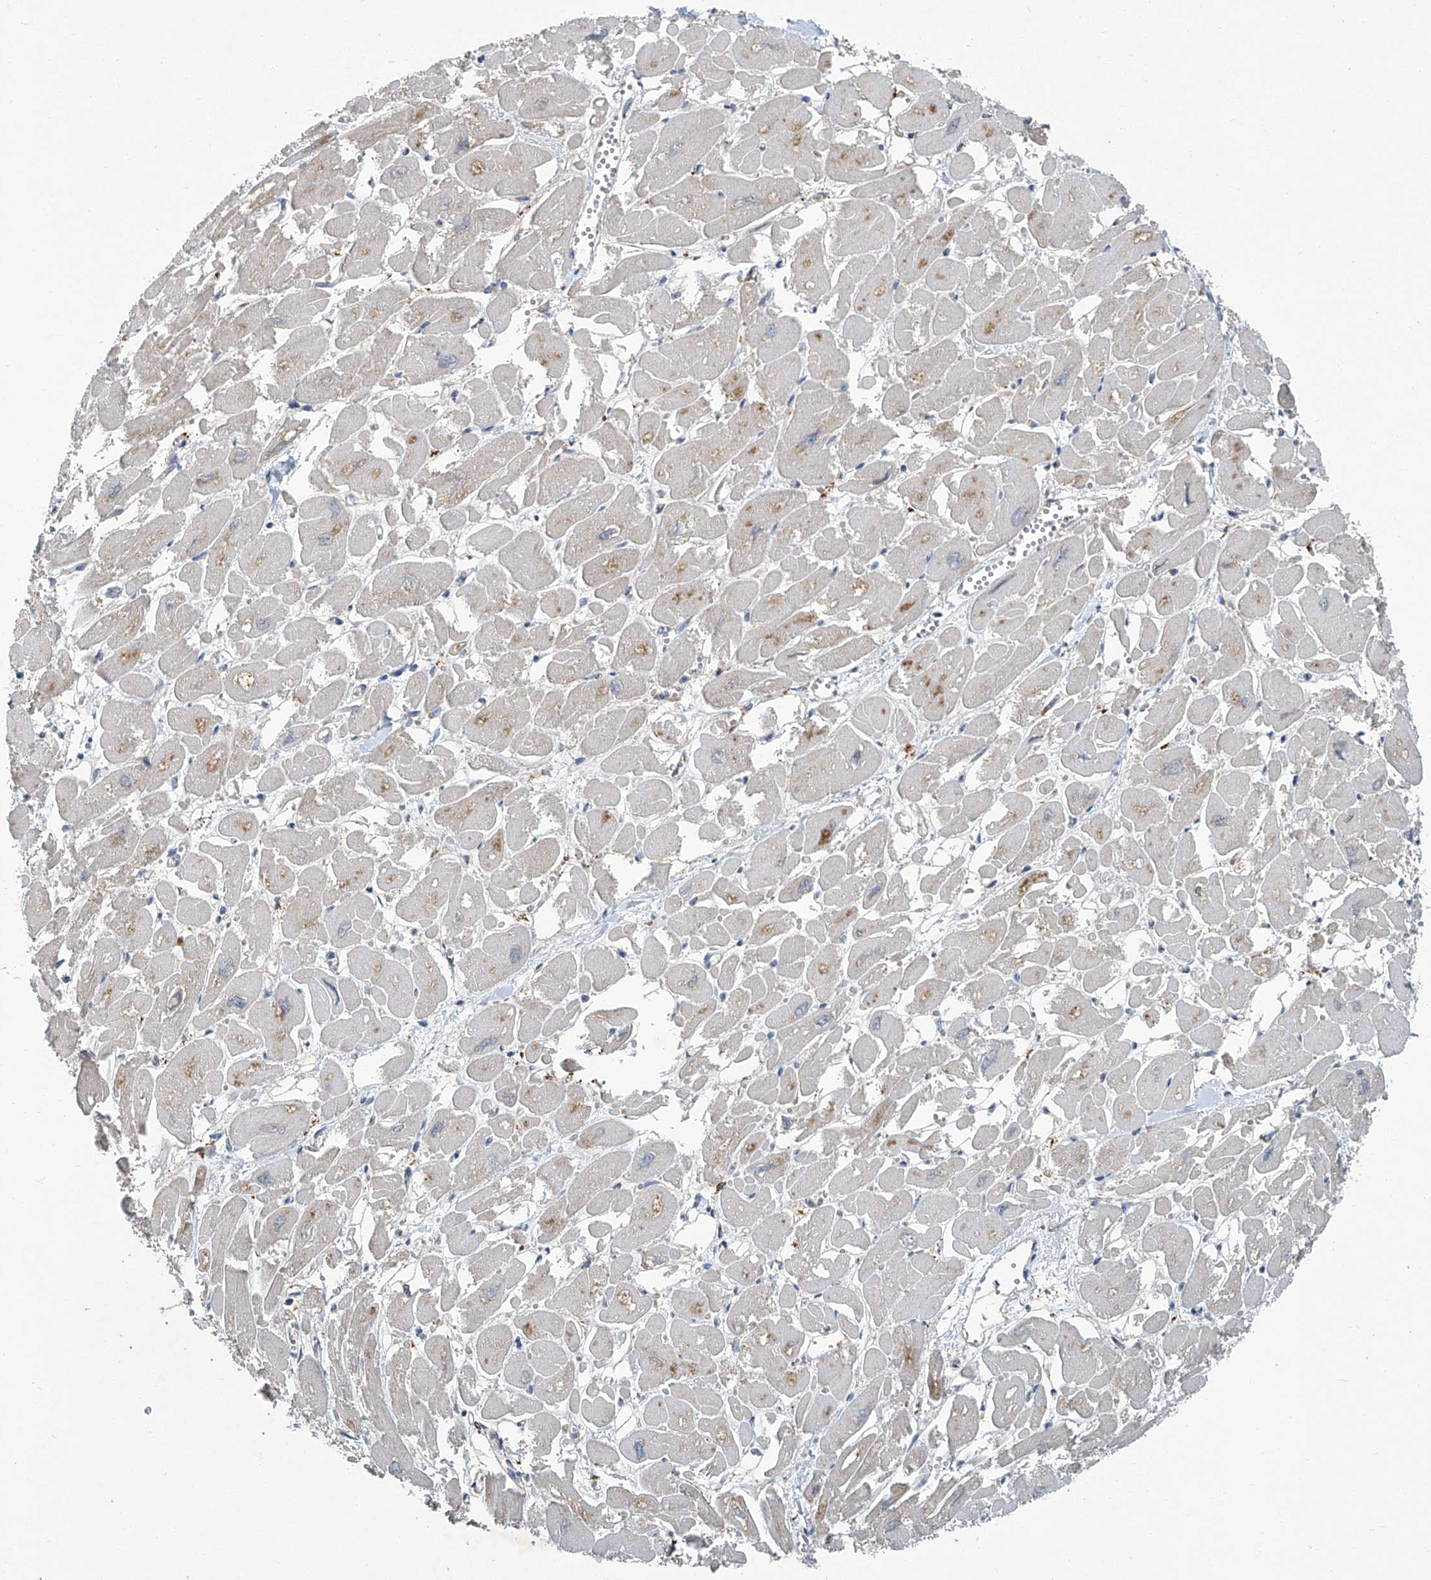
{"staining": {"intensity": "moderate", "quantity": "<25%", "location": "cytoplasmic/membranous"}, "tissue": "heart muscle", "cell_type": "Cardiomyocytes", "image_type": "normal", "snomed": [{"axis": "morphology", "description": "Normal tissue, NOS"}, {"axis": "topography", "description": "Heart"}], "caption": "IHC of unremarkable heart muscle shows low levels of moderate cytoplasmic/membranous staining in approximately <25% of cardiomyocytes.", "gene": "FAM167A", "patient": {"sex": "male", "age": 54}}